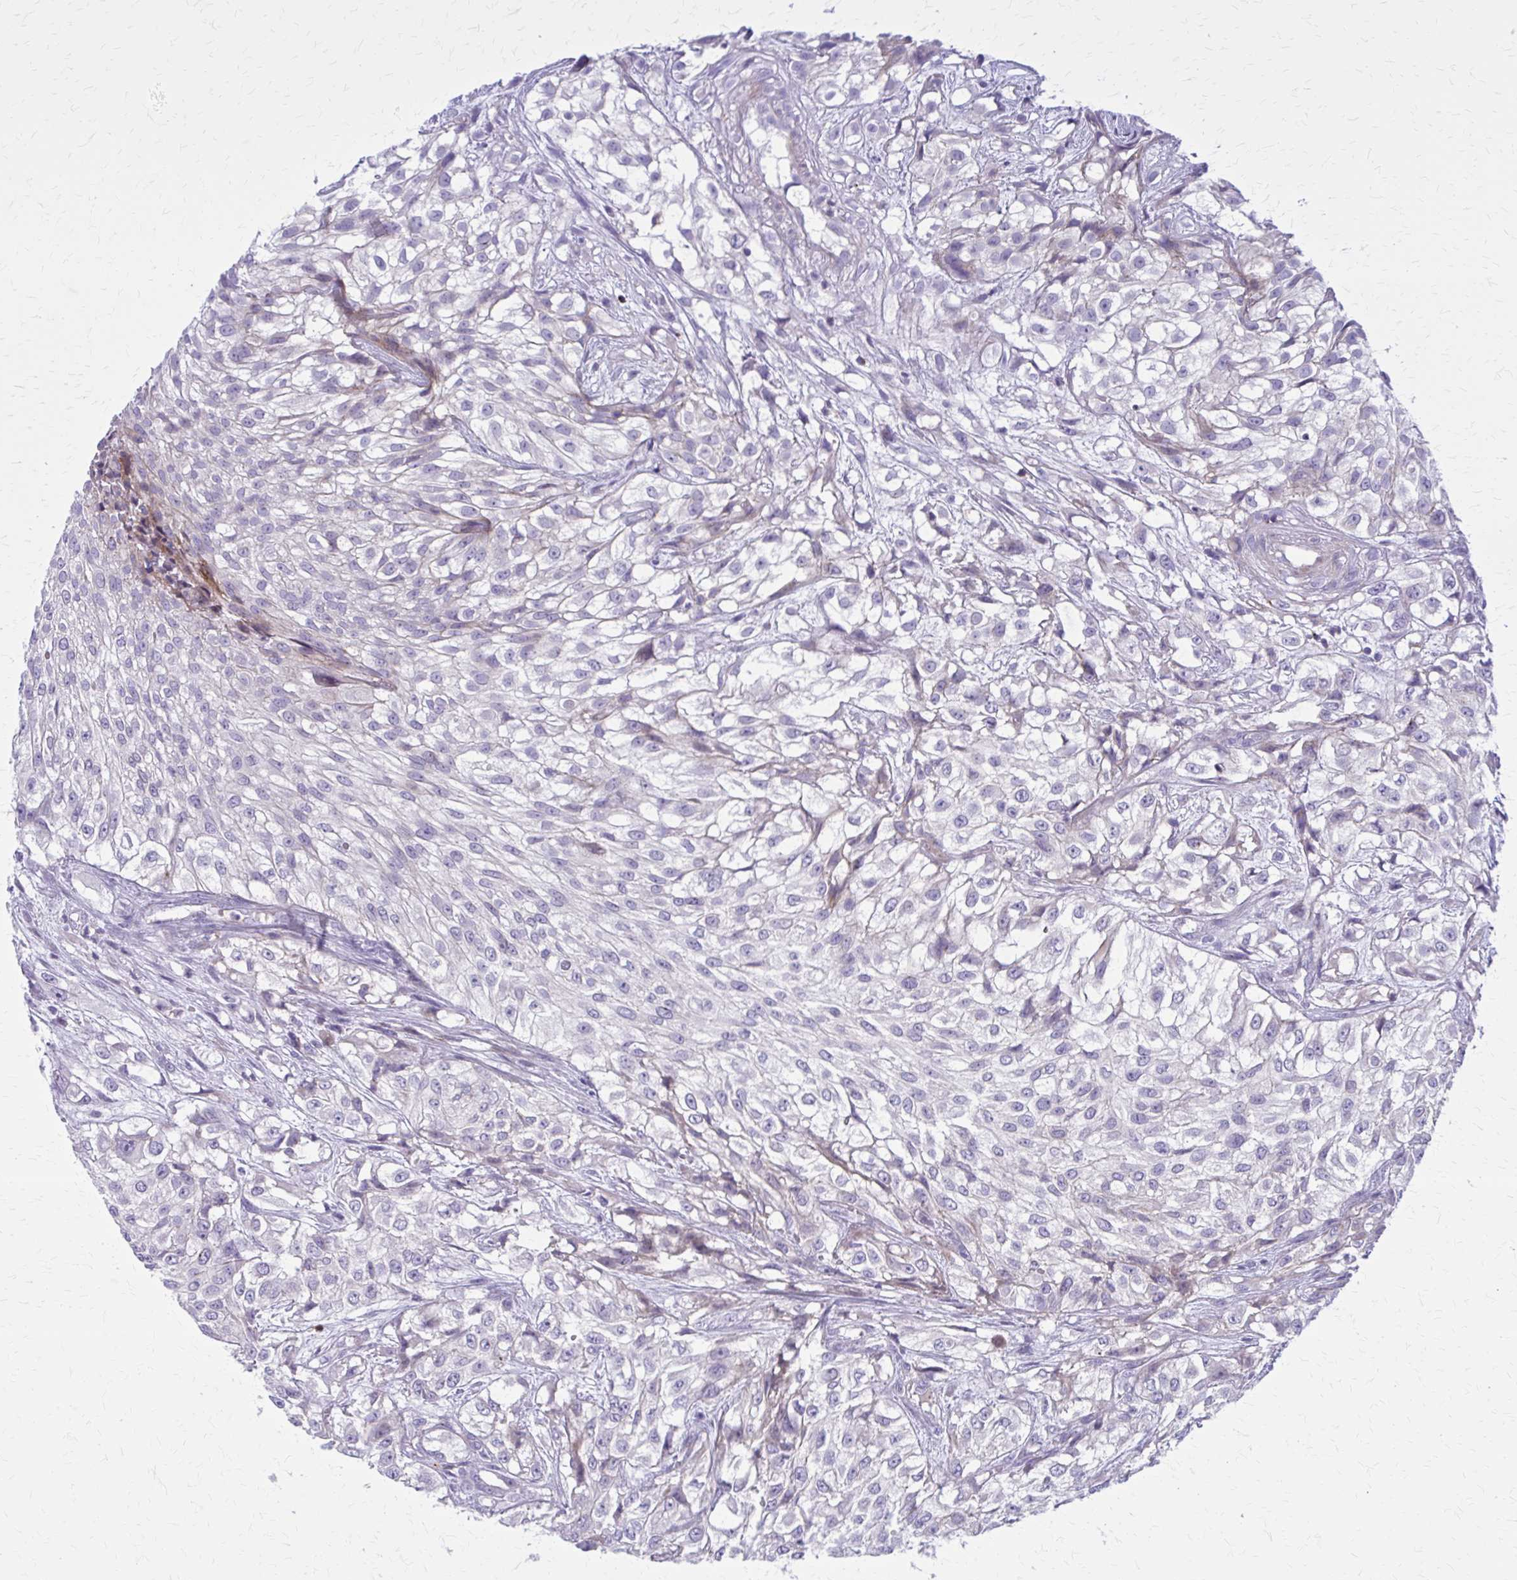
{"staining": {"intensity": "negative", "quantity": "none", "location": "none"}, "tissue": "urothelial cancer", "cell_type": "Tumor cells", "image_type": "cancer", "snomed": [{"axis": "morphology", "description": "Urothelial carcinoma, High grade"}, {"axis": "topography", "description": "Urinary bladder"}], "caption": "The immunohistochemistry photomicrograph has no significant positivity in tumor cells of urothelial carcinoma (high-grade) tissue. The staining is performed using DAB brown chromogen with nuclei counter-stained in using hematoxylin.", "gene": "PEDS1", "patient": {"sex": "male", "age": 56}}